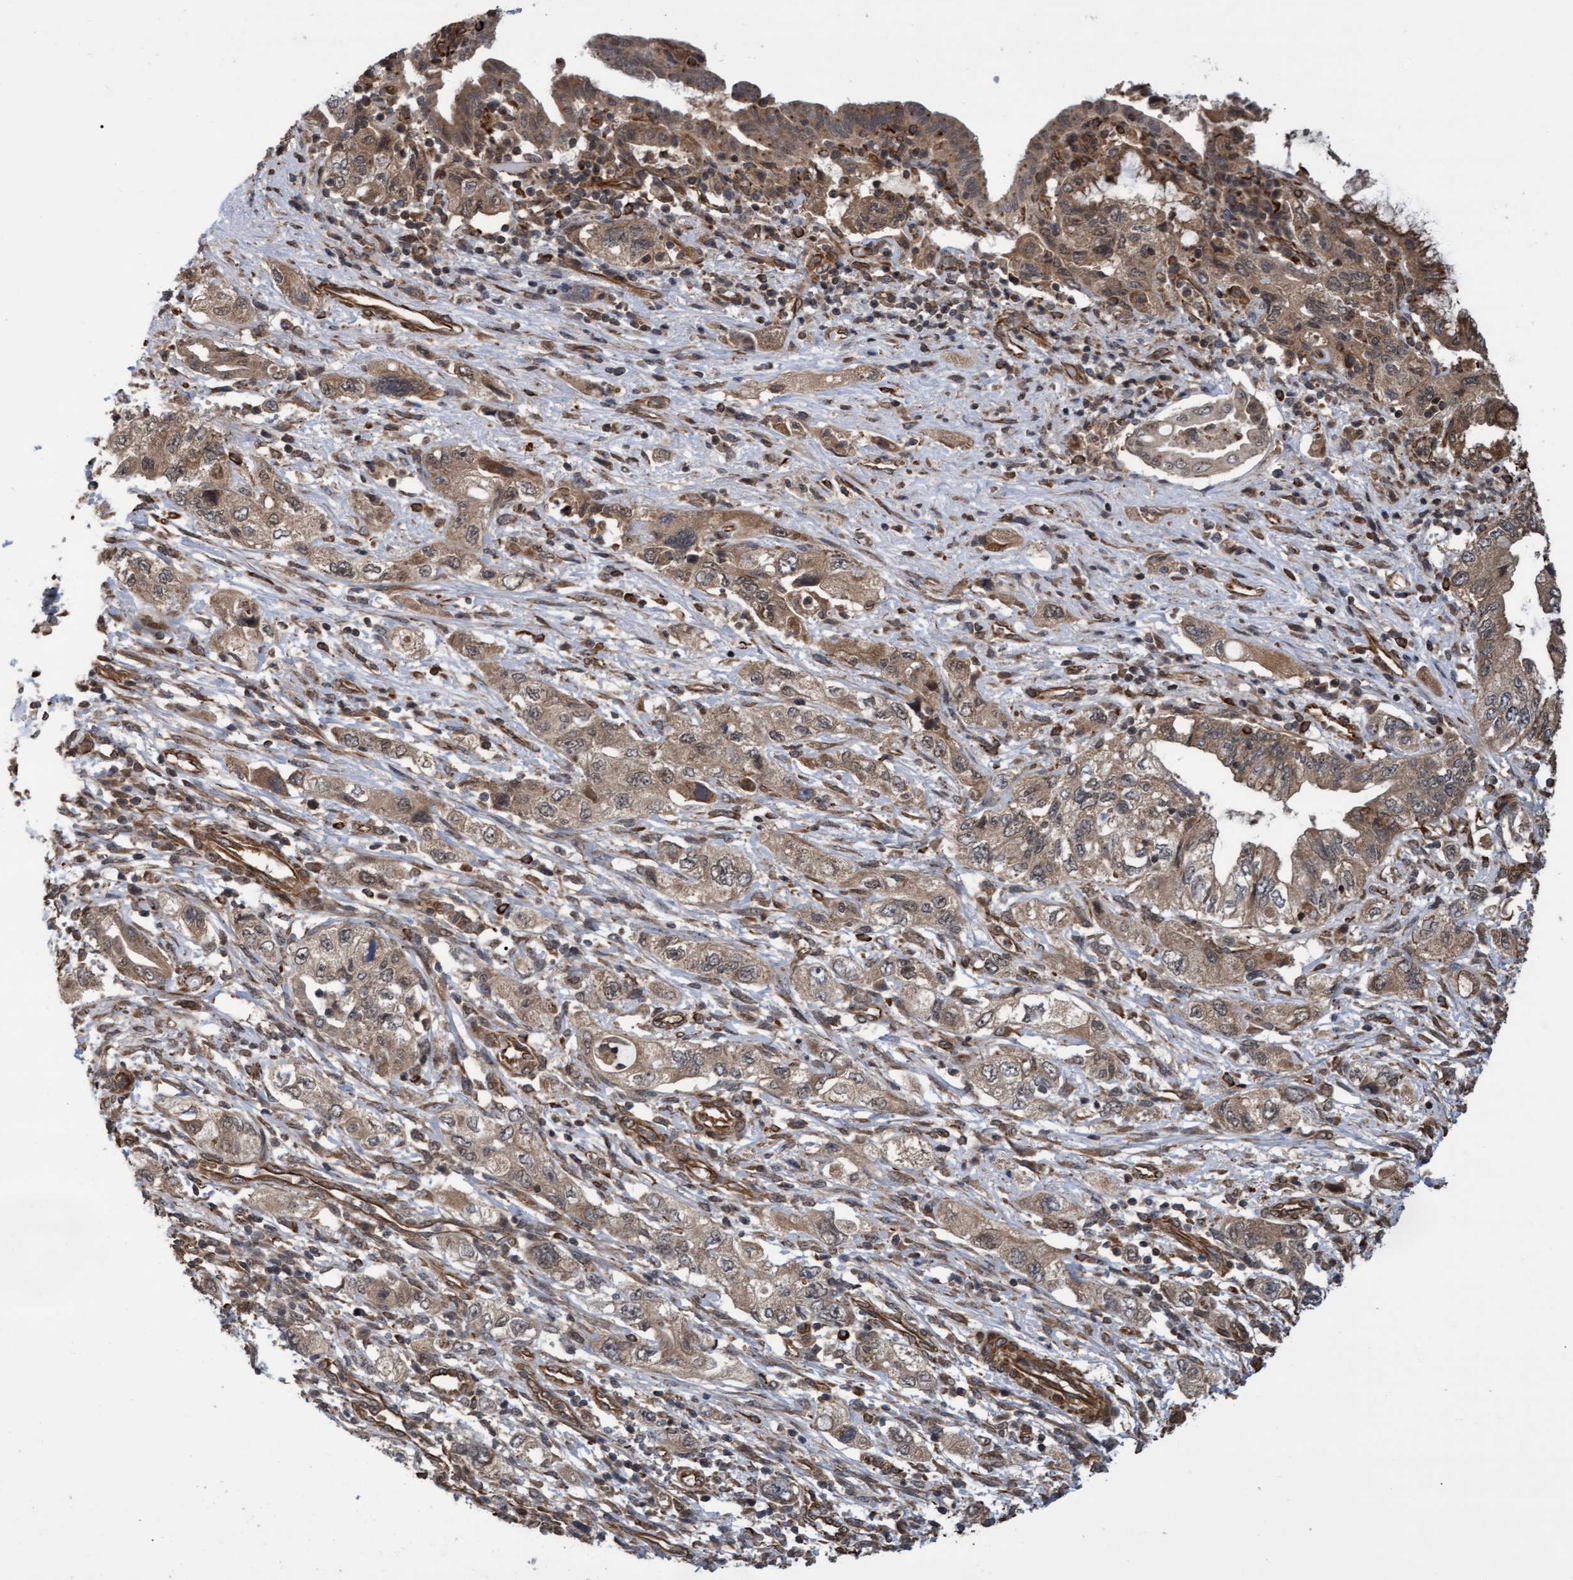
{"staining": {"intensity": "weak", "quantity": ">75%", "location": "cytoplasmic/membranous"}, "tissue": "pancreatic cancer", "cell_type": "Tumor cells", "image_type": "cancer", "snomed": [{"axis": "morphology", "description": "Adenocarcinoma, NOS"}, {"axis": "topography", "description": "Pancreas"}], "caption": "Weak cytoplasmic/membranous expression for a protein is seen in about >75% of tumor cells of pancreatic cancer (adenocarcinoma) using IHC.", "gene": "TNFRSF10B", "patient": {"sex": "female", "age": 73}}